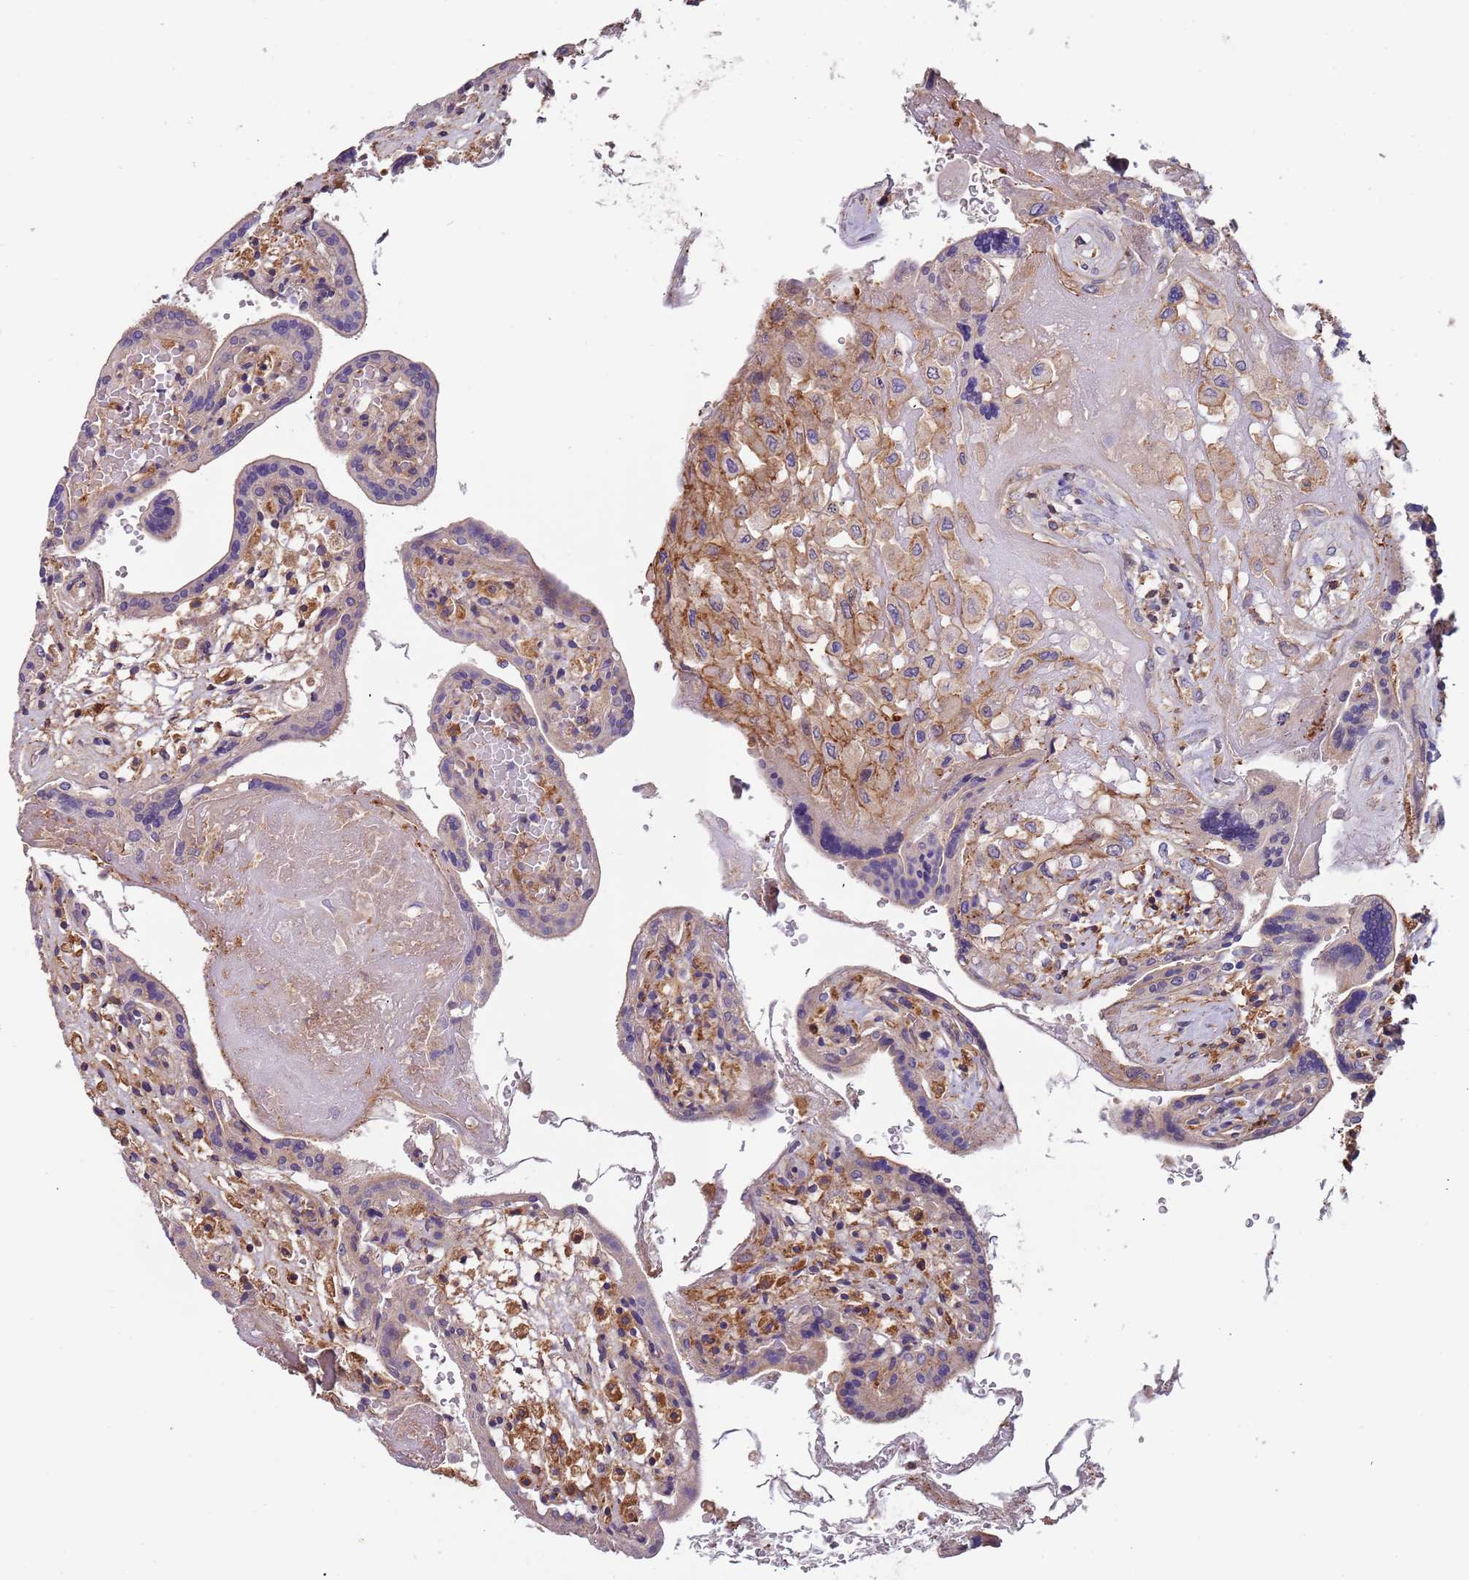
{"staining": {"intensity": "moderate", "quantity": "25%-75%", "location": "cytoplasmic/membranous"}, "tissue": "placenta", "cell_type": "Decidual cells", "image_type": "normal", "snomed": [{"axis": "morphology", "description": "Normal tissue, NOS"}, {"axis": "topography", "description": "Placenta"}], "caption": "This is an image of immunohistochemistry staining of normal placenta, which shows moderate expression in the cytoplasmic/membranous of decidual cells.", "gene": "SYT4", "patient": {"sex": "female", "age": 37}}